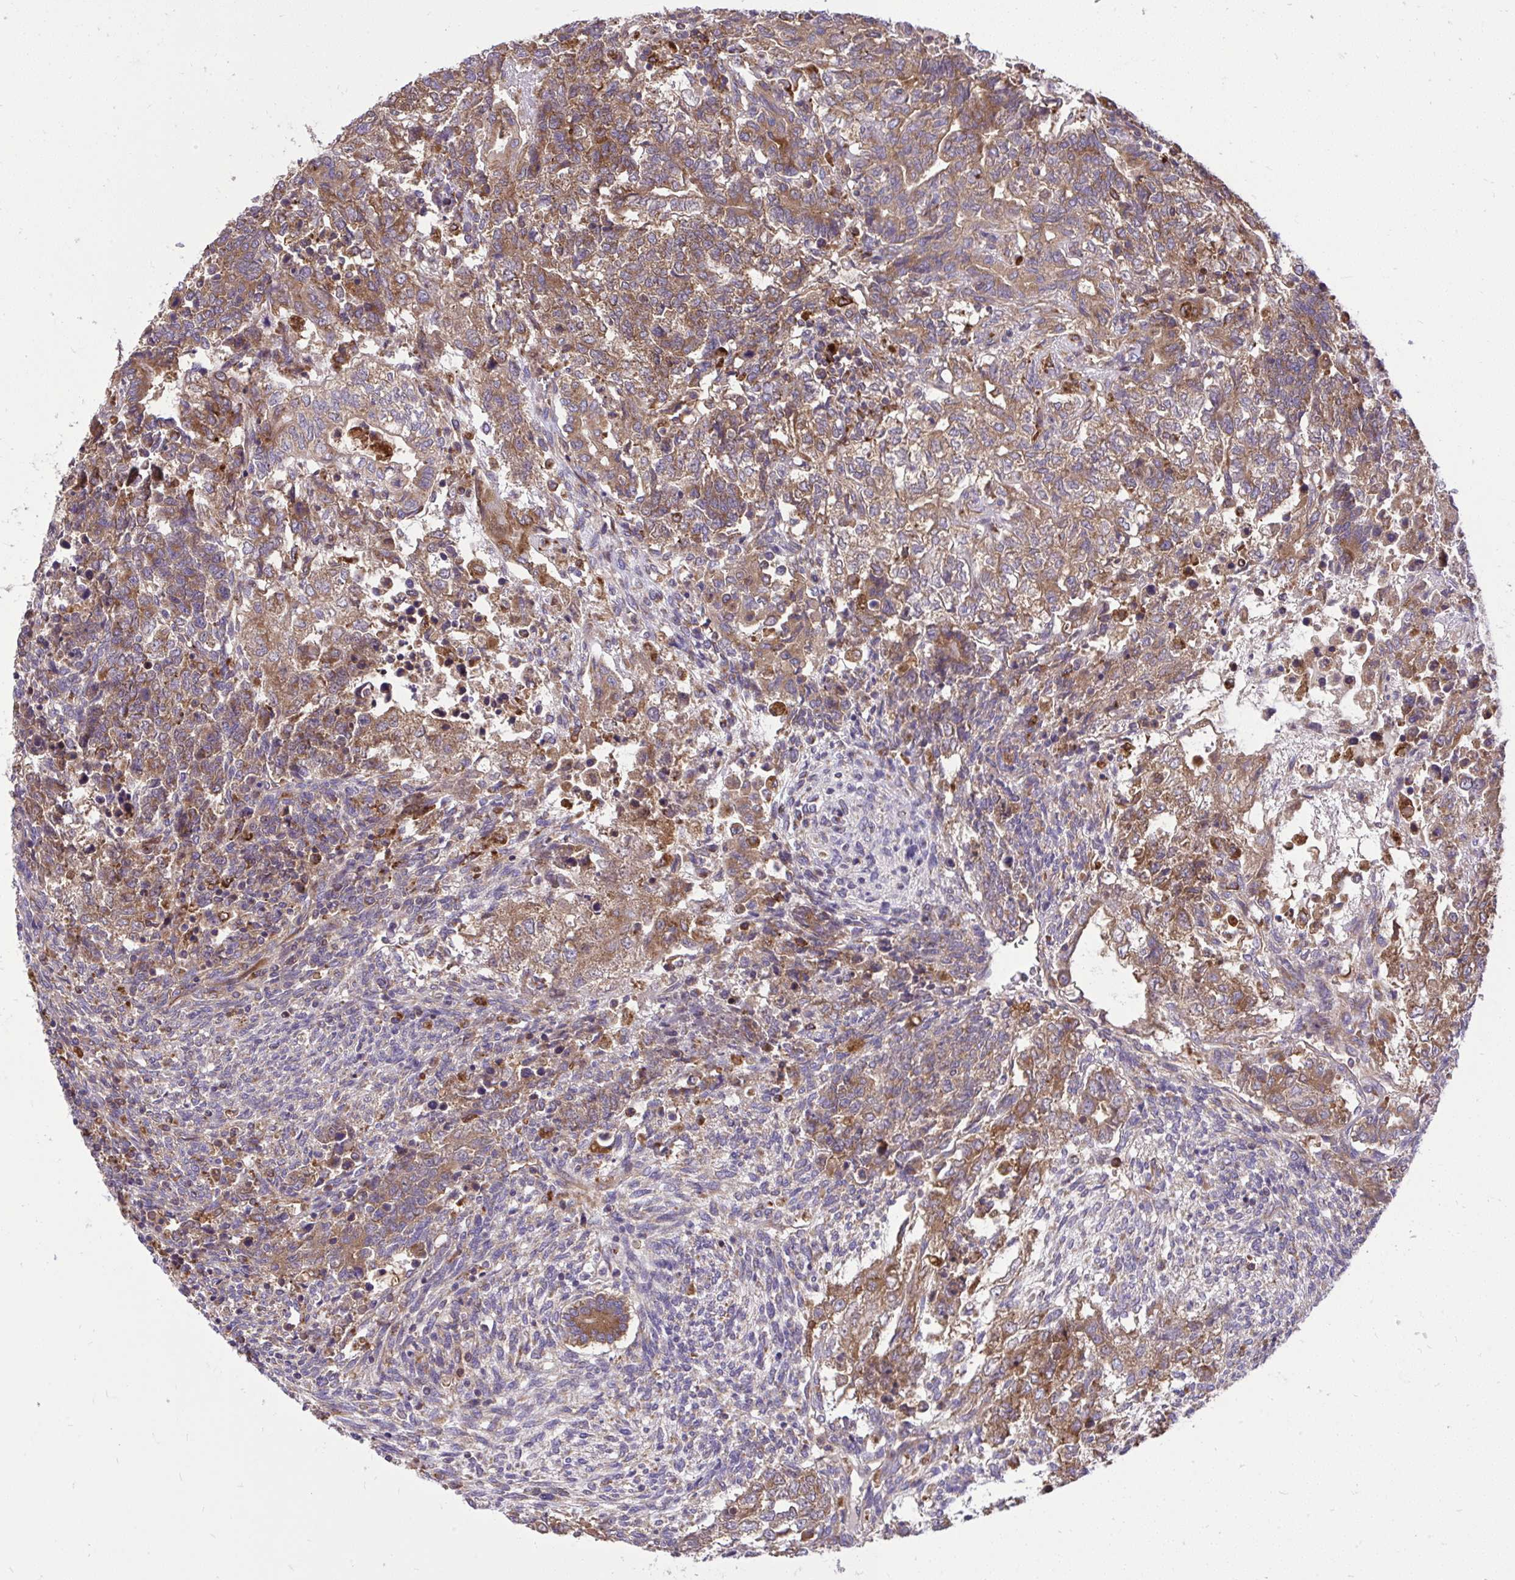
{"staining": {"intensity": "weak", "quantity": ">75%", "location": "cytoplasmic/membranous"}, "tissue": "testis cancer", "cell_type": "Tumor cells", "image_type": "cancer", "snomed": [{"axis": "morphology", "description": "Carcinoma, Embryonal, NOS"}, {"axis": "topography", "description": "Testis"}], "caption": "DAB immunohistochemical staining of human testis cancer (embryonal carcinoma) shows weak cytoplasmic/membranous protein expression in approximately >75% of tumor cells.", "gene": "PAIP2", "patient": {"sex": "male", "age": 23}}